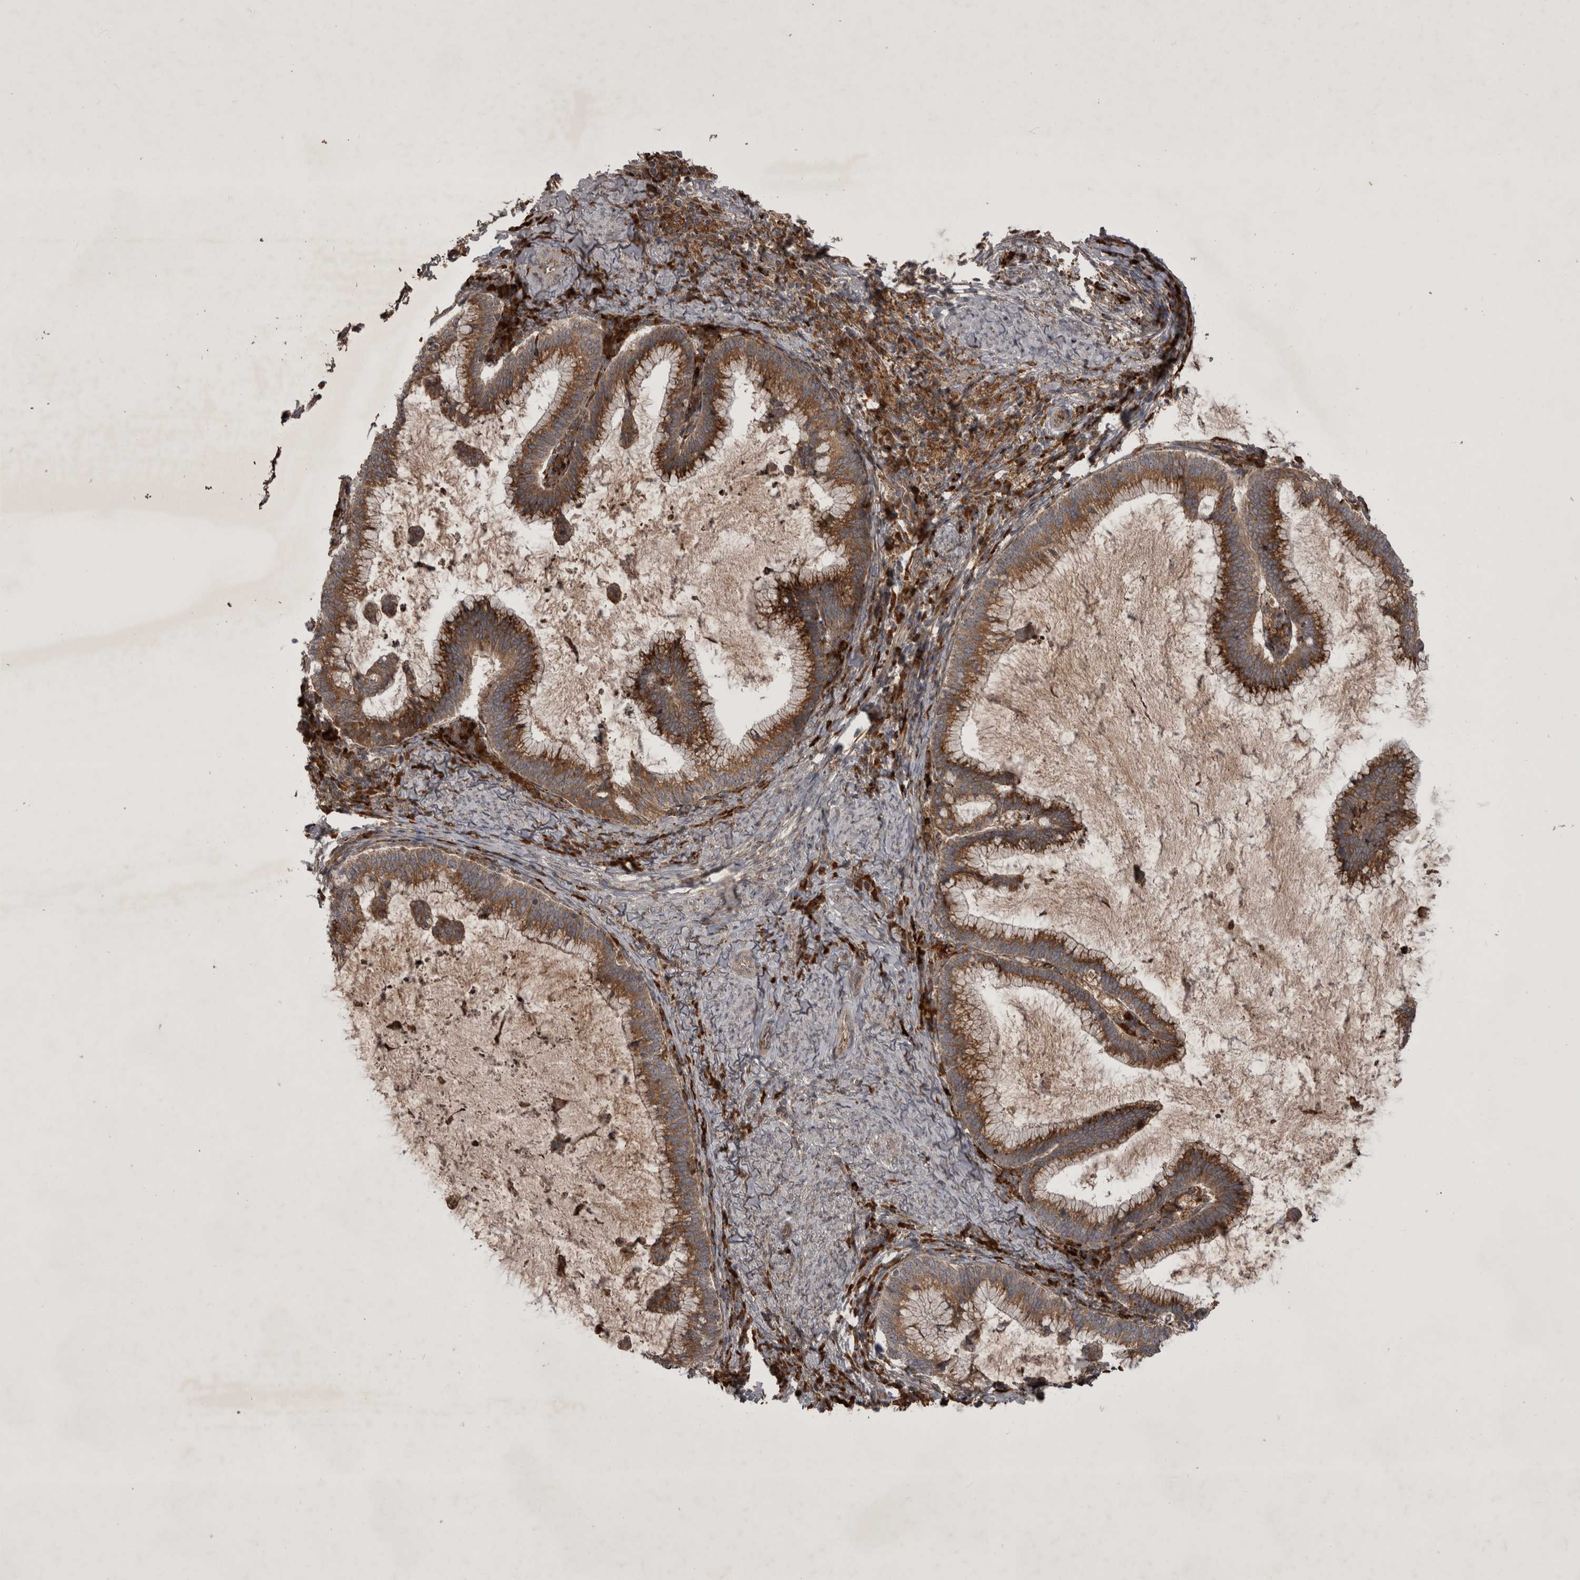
{"staining": {"intensity": "strong", "quantity": ">75%", "location": "cytoplasmic/membranous"}, "tissue": "cervical cancer", "cell_type": "Tumor cells", "image_type": "cancer", "snomed": [{"axis": "morphology", "description": "Adenocarcinoma, NOS"}, {"axis": "topography", "description": "Cervix"}], "caption": "The histopathology image displays a brown stain indicating the presence of a protein in the cytoplasmic/membranous of tumor cells in adenocarcinoma (cervical).", "gene": "RAB3GAP2", "patient": {"sex": "female", "age": 36}}